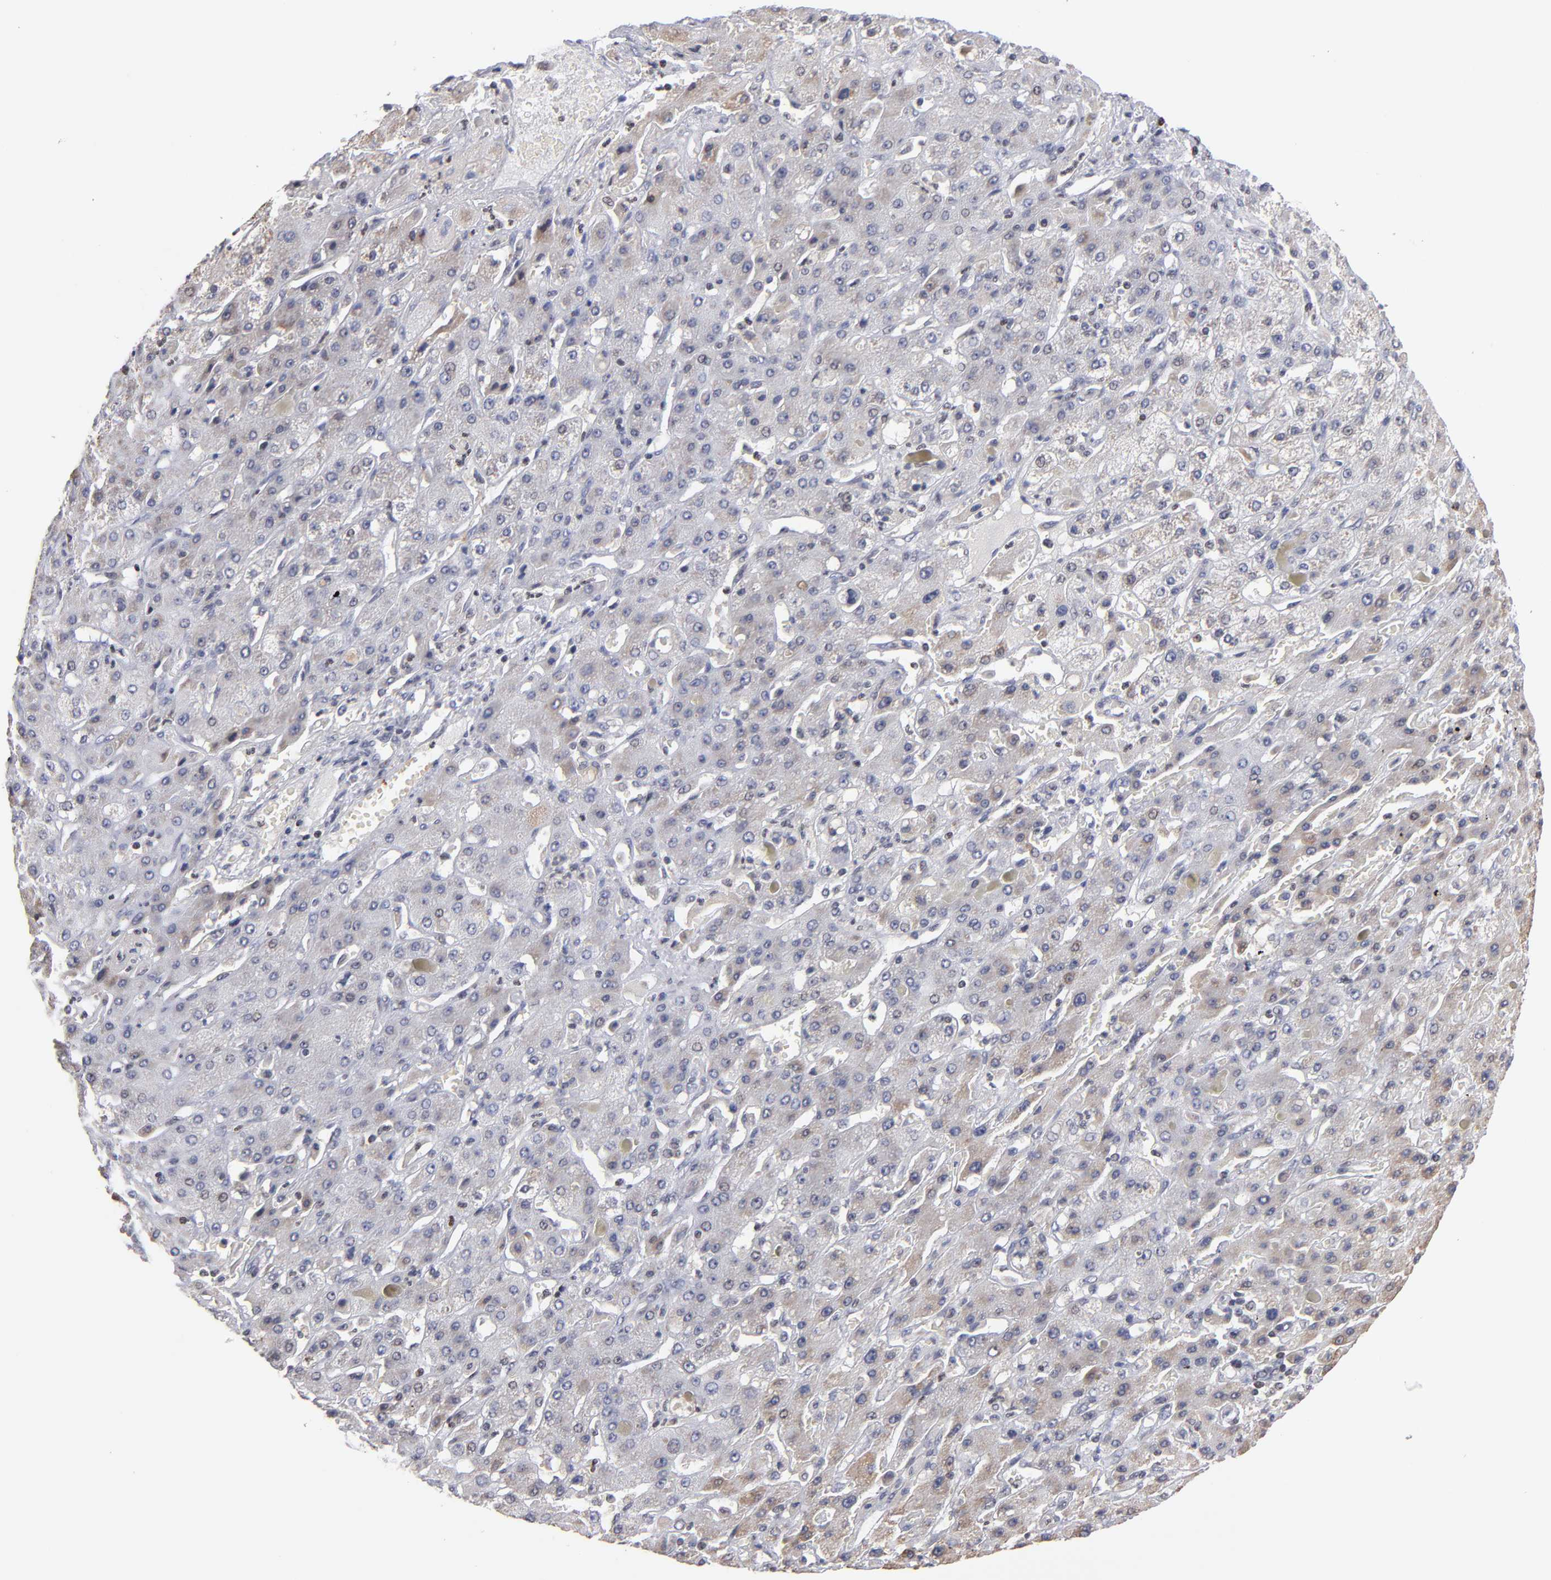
{"staining": {"intensity": "weak", "quantity": "<25%", "location": "cytoplasmic/membranous"}, "tissue": "liver cancer", "cell_type": "Tumor cells", "image_type": "cancer", "snomed": [{"axis": "morphology", "description": "Cholangiocarcinoma"}, {"axis": "topography", "description": "Liver"}], "caption": "Immunohistochemistry (IHC) of liver cancer (cholangiocarcinoma) shows no positivity in tumor cells.", "gene": "ODF2", "patient": {"sex": "female", "age": 52}}